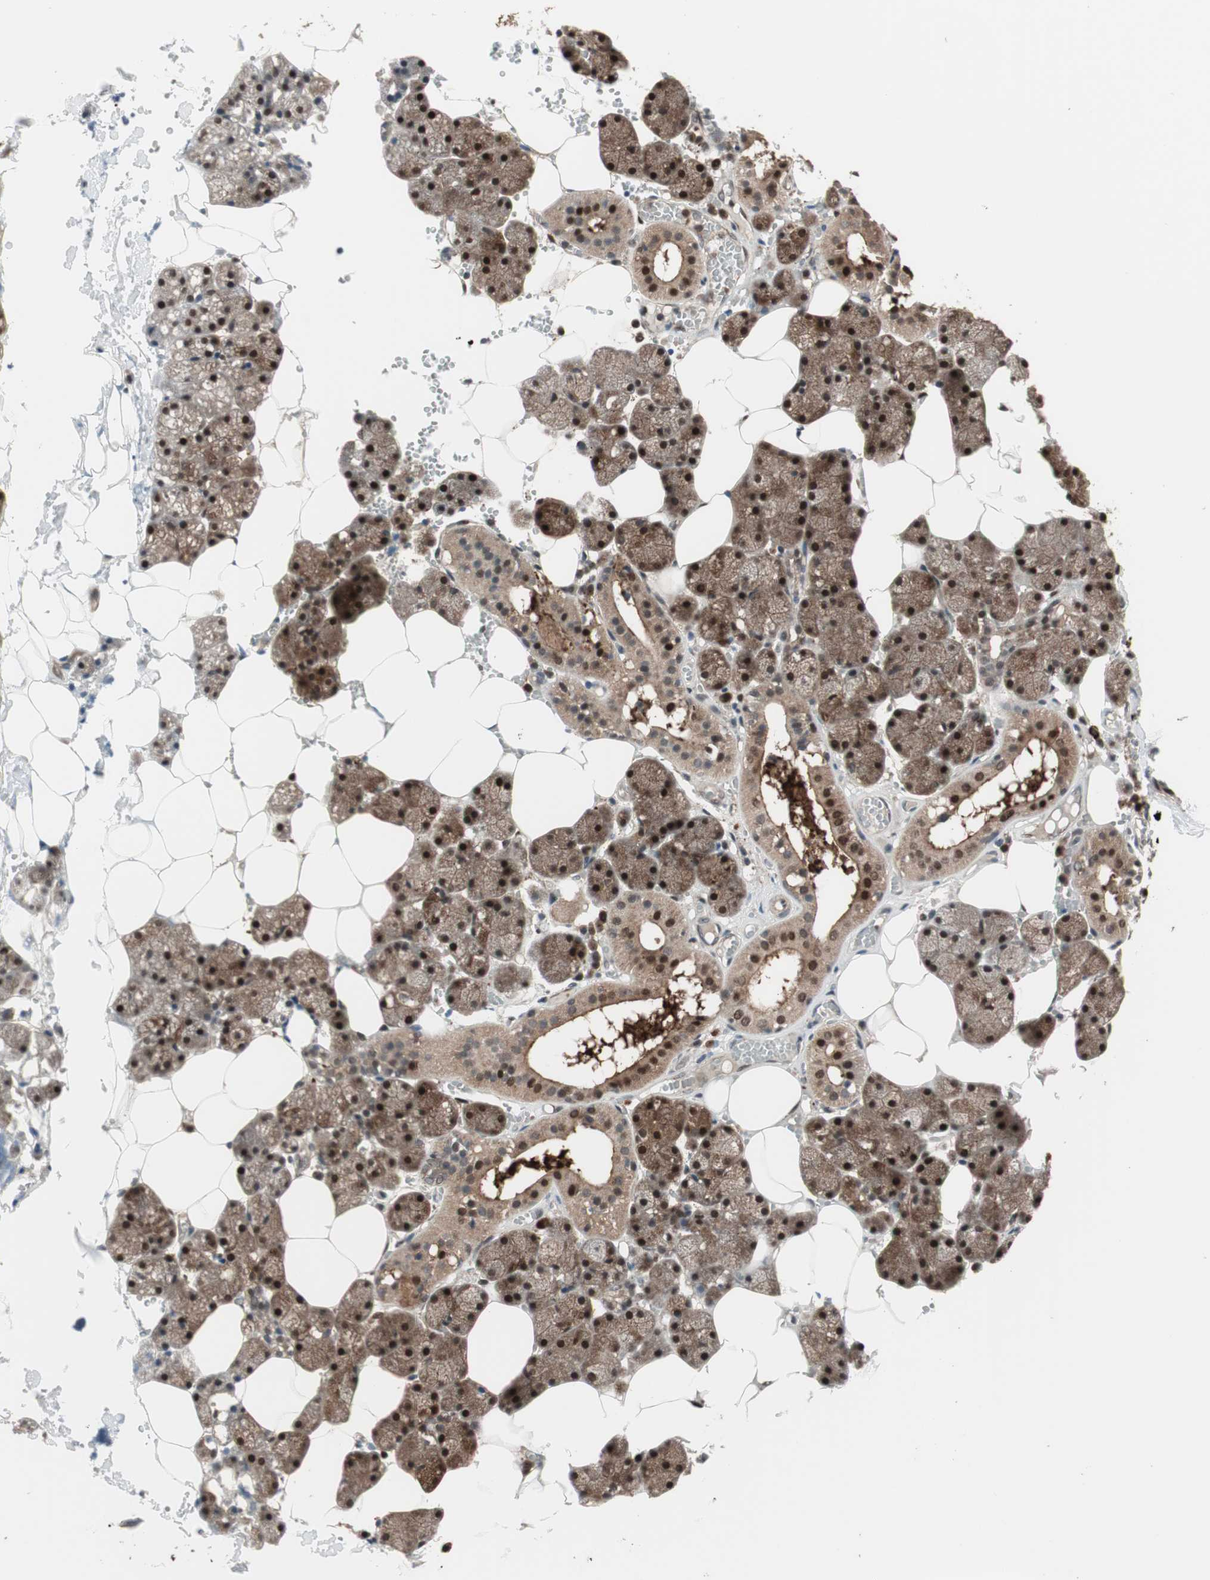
{"staining": {"intensity": "strong", "quantity": ">75%", "location": "cytoplasmic/membranous,nuclear"}, "tissue": "salivary gland", "cell_type": "Glandular cells", "image_type": "normal", "snomed": [{"axis": "morphology", "description": "Normal tissue, NOS"}, {"axis": "topography", "description": "Salivary gland"}], "caption": "Unremarkable salivary gland reveals strong cytoplasmic/membranous,nuclear expression in about >75% of glandular cells, visualized by immunohistochemistry.", "gene": "PRKG2", "patient": {"sex": "male", "age": 62}}